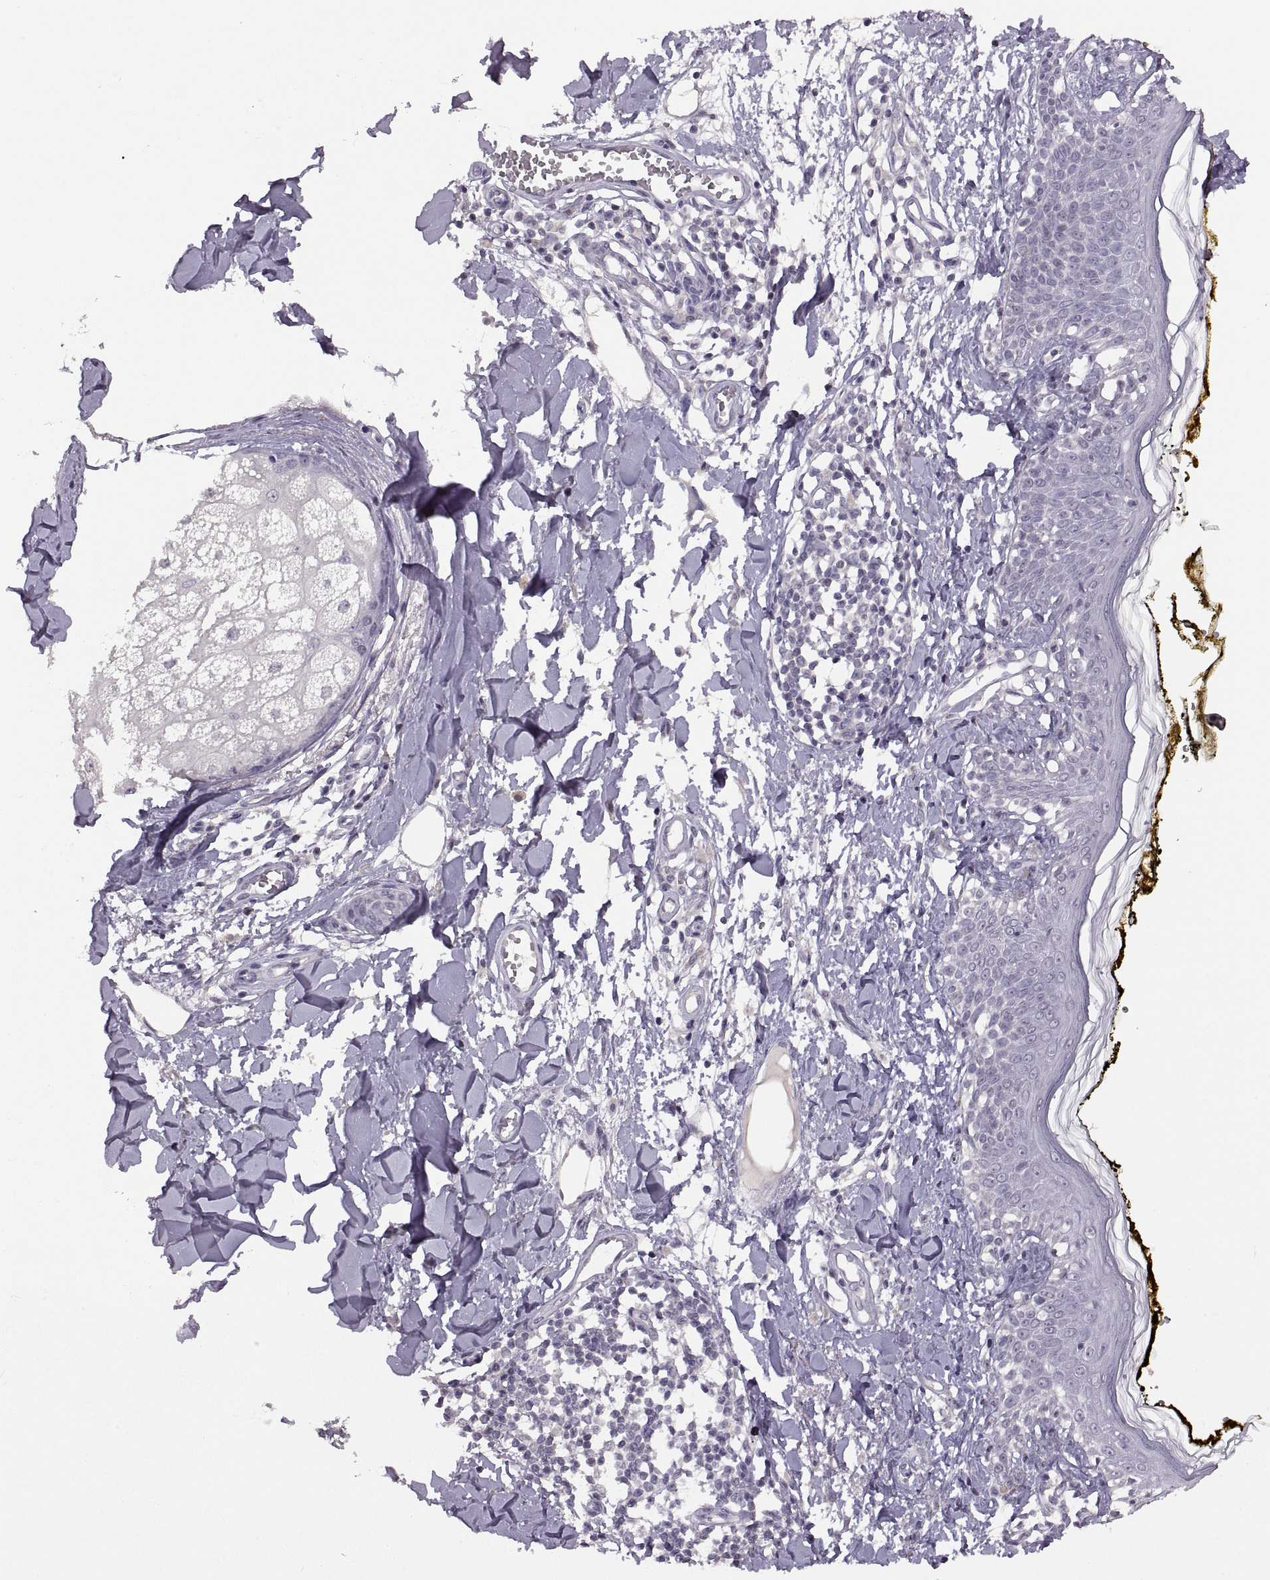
{"staining": {"intensity": "negative", "quantity": "none", "location": "none"}, "tissue": "skin", "cell_type": "Fibroblasts", "image_type": "normal", "snomed": [{"axis": "morphology", "description": "Normal tissue, NOS"}, {"axis": "topography", "description": "Skin"}], "caption": "Fibroblasts show no significant protein expression in unremarkable skin. (Brightfield microscopy of DAB (3,3'-diaminobenzidine) immunohistochemistry at high magnification).", "gene": "NEK2", "patient": {"sex": "male", "age": 76}}